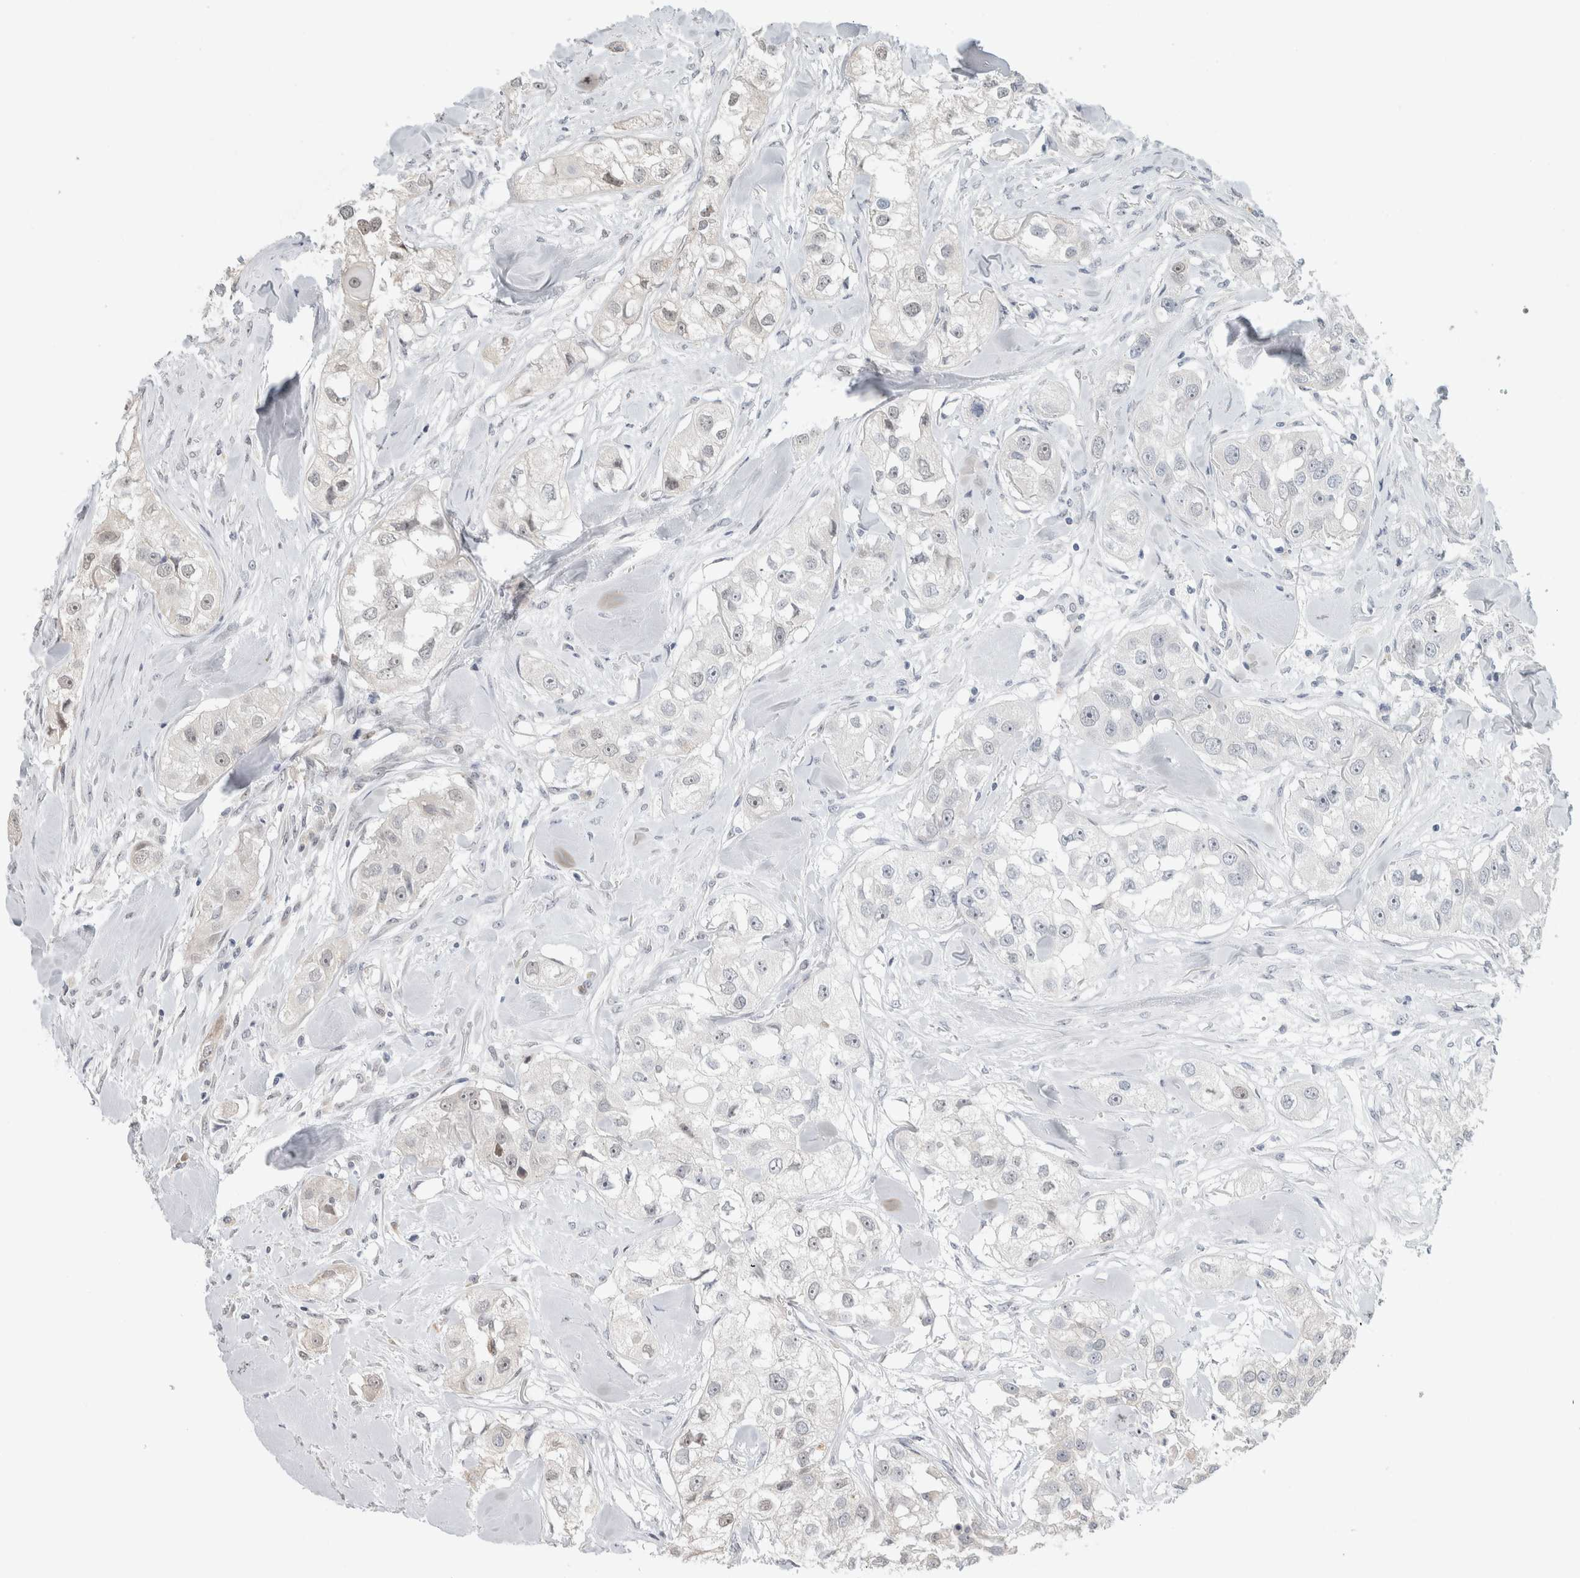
{"staining": {"intensity": "negative", "quantity": "none", "location": "none"}, "tissue": "head and neck cancer", "cell_type": "Tumor cells", "image_type": "cancer", "snomed": [{"axis": "morphology", "description": "Normal tissue, NOS"}, {"axis": "morphology", "description": "Squamous cell carcinoma, NOS"}, {"axis": "topography", "description": "Skeletal muscle"}, {"axis": "topography", "description": "Head-Neck"}], "caption": "Head and neck cancer (squamous cell carcinoma) stained for a protein using IHC demonstrates no expression tumor cells.", "gene": "NAB2", "patient": {"sex": "male", "age": 51}}